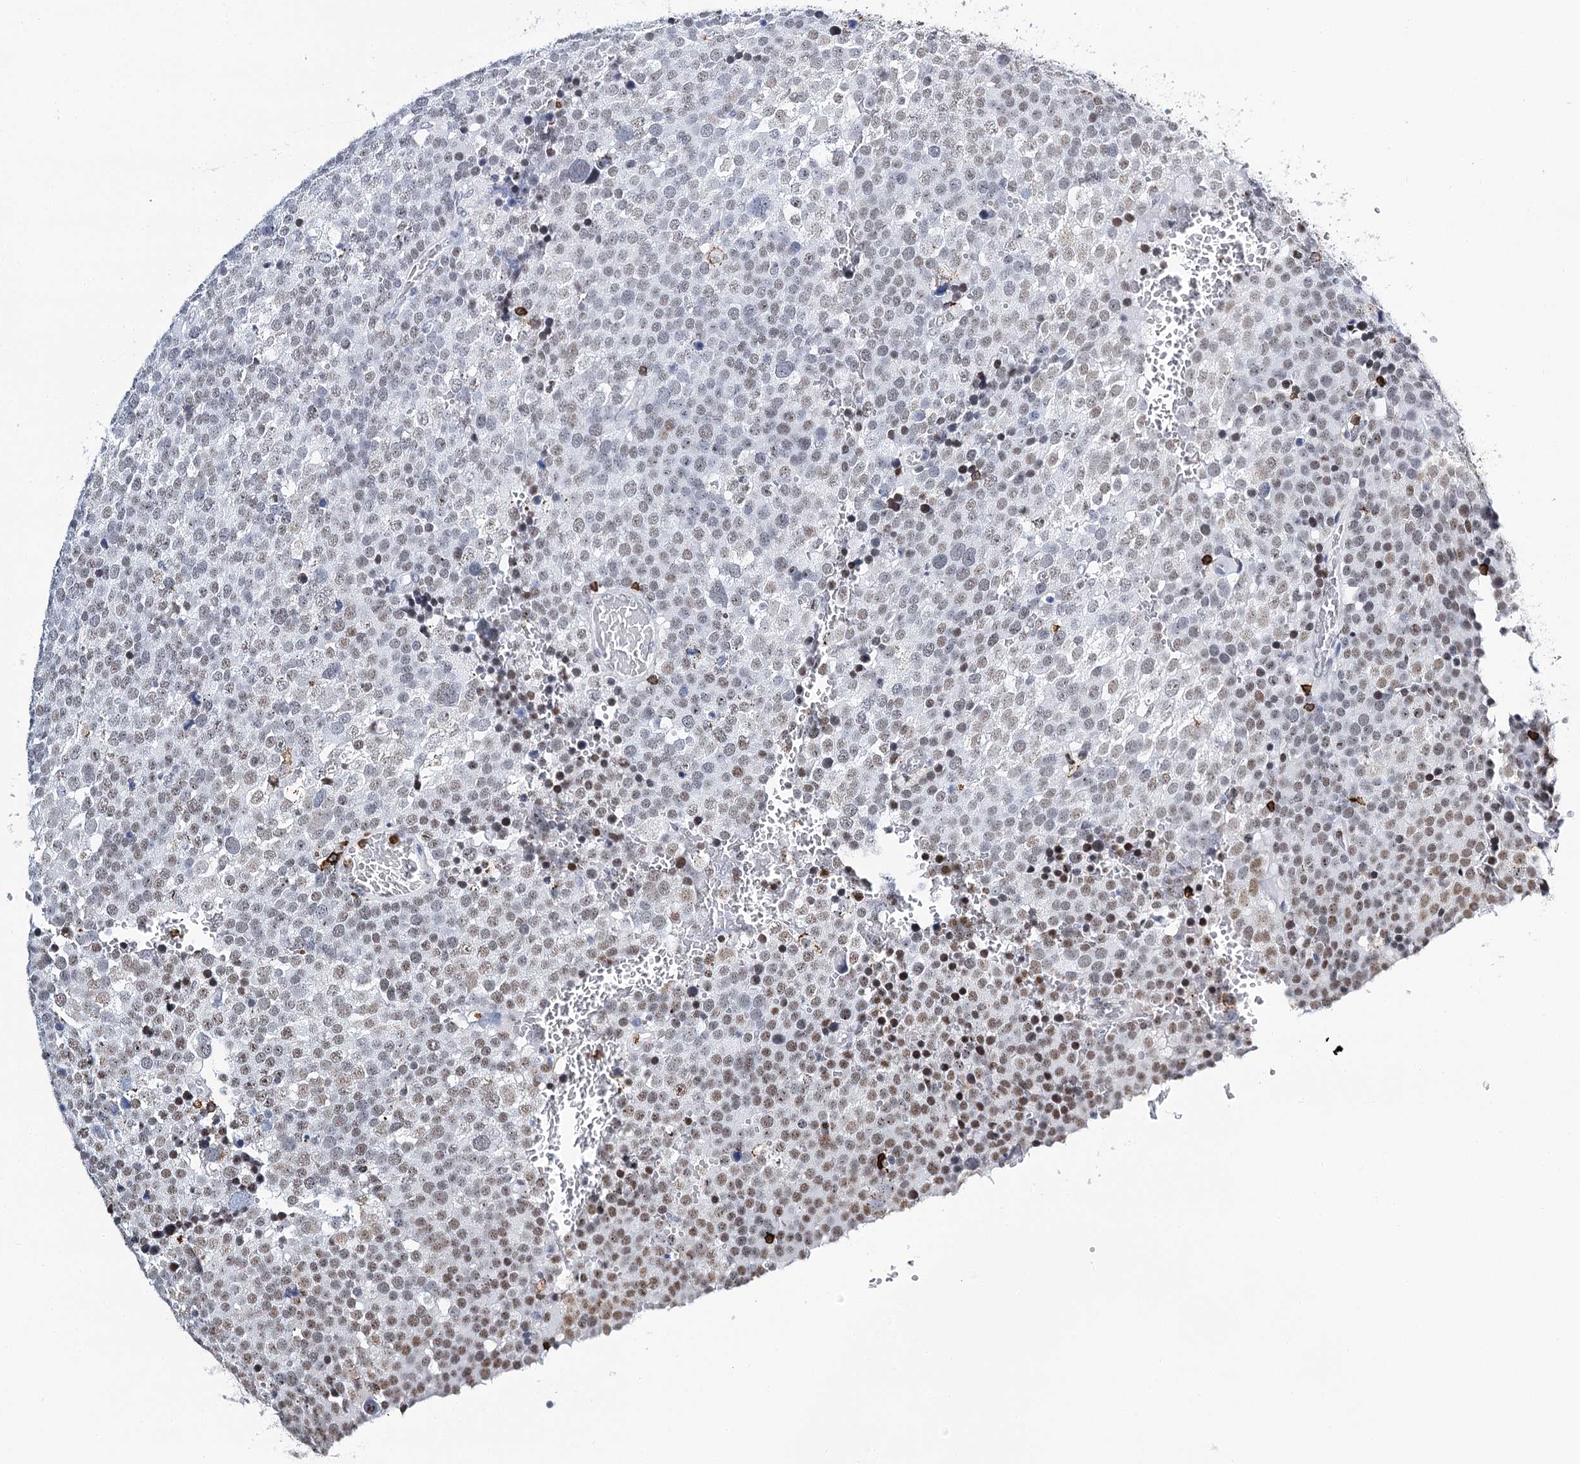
{"staining": {"intensity": "weak", "quantity": "25%-75%", "location": "nuclear"}, "tissue": "testis cancer", "cell_type": "Tumor cells", "image_type": "cancer", "snomed": [{"axis": "morphology", "description": "Seminoma, NOS"}, {"axis": "topography", "description": "Testis"}], "caption": "Testis cancer stained with a protein marker exhibits weak staining in tumor cells.", "gene": "BARD1", "patient": {"sex": "male", "age": 71}}